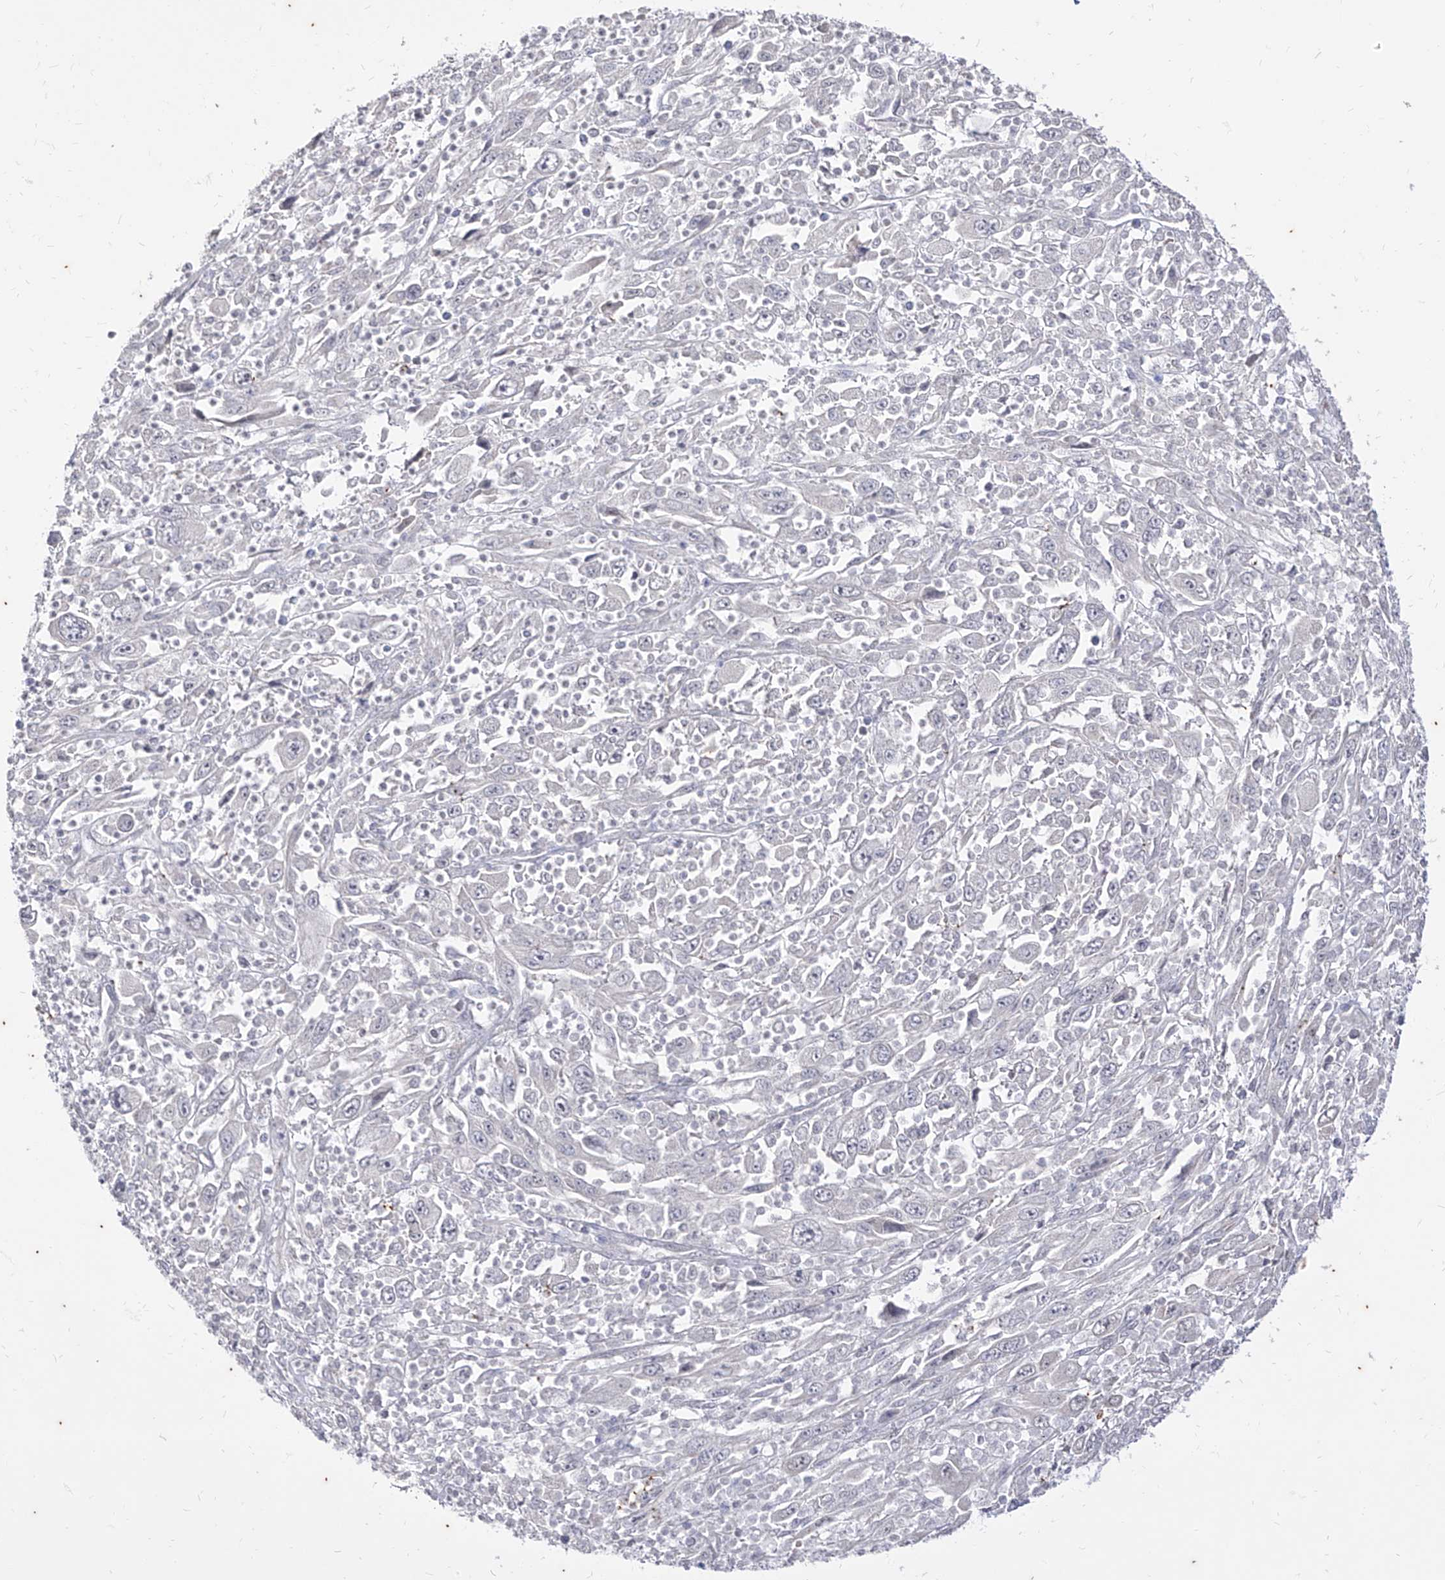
{"staining": {"intensity": "negative", "quantity": "none", "location": "none"}, "tissue": "melanoma", "cell_type": "Tumor cells", "image_type": "cancer", "snomed": [{"axis": "morphology", "description": "Malignant melanoma, Metastatic site"}, {"axis": "topography", "description": "Skin"}], "caption": "This micrograph is of melanoma stained with IHC to label a protein in brown with the nuclei are counter-stained blue. There is no positivity in tumor cells. (Brightfield microscopy of DAB (3,3'-diaminobenzidine) IHC at high magnification).", "gene": "PHF20L1", "patient": {"sex": "female", "age": 56}}